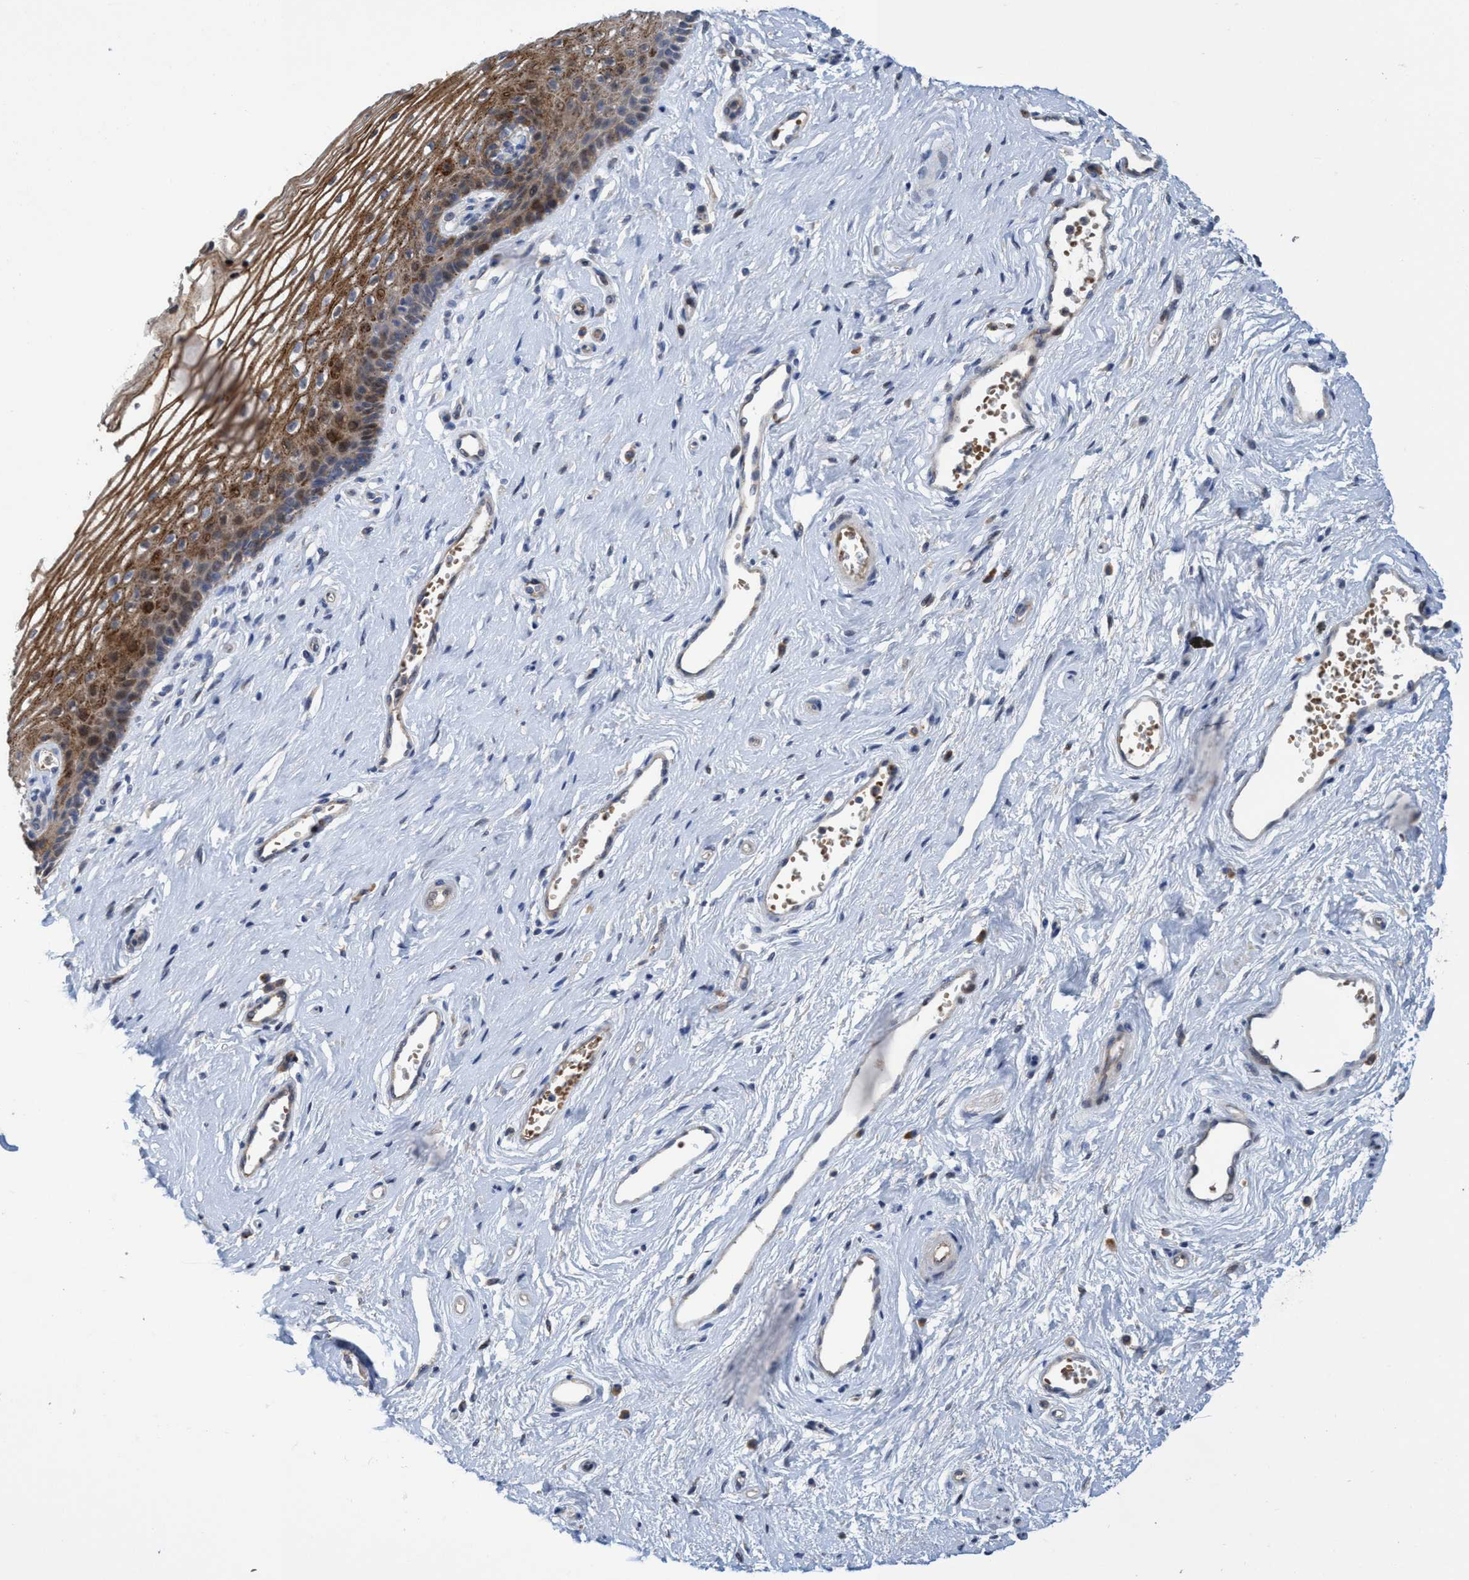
{"staining": {"intensity": "moderate", "quantity": ">75%", "location": "cytoplasmic/membranous"}, "tissue": "vagina", "cell_type": "Squamous epithelial cells", "image_type": "normal", "snomed": [{"axis": "morphology", "description": "Normal tissue, NOS"}, {"axis": "topography", "description": "Vagina"}], "caption": "A brown stain highlights moderate cytoplasmic/membranous staining of a protein in squamous epithelial cells of unremarkable human vagina. The staining was performed using DAB (3,3'-diaminobenzidine), with brown indicating positive protein expression. Nuclei are stained blue with hematoxylin.", "gene": "SEMA4D", "patient": {"sex": "female", "age": 46}}